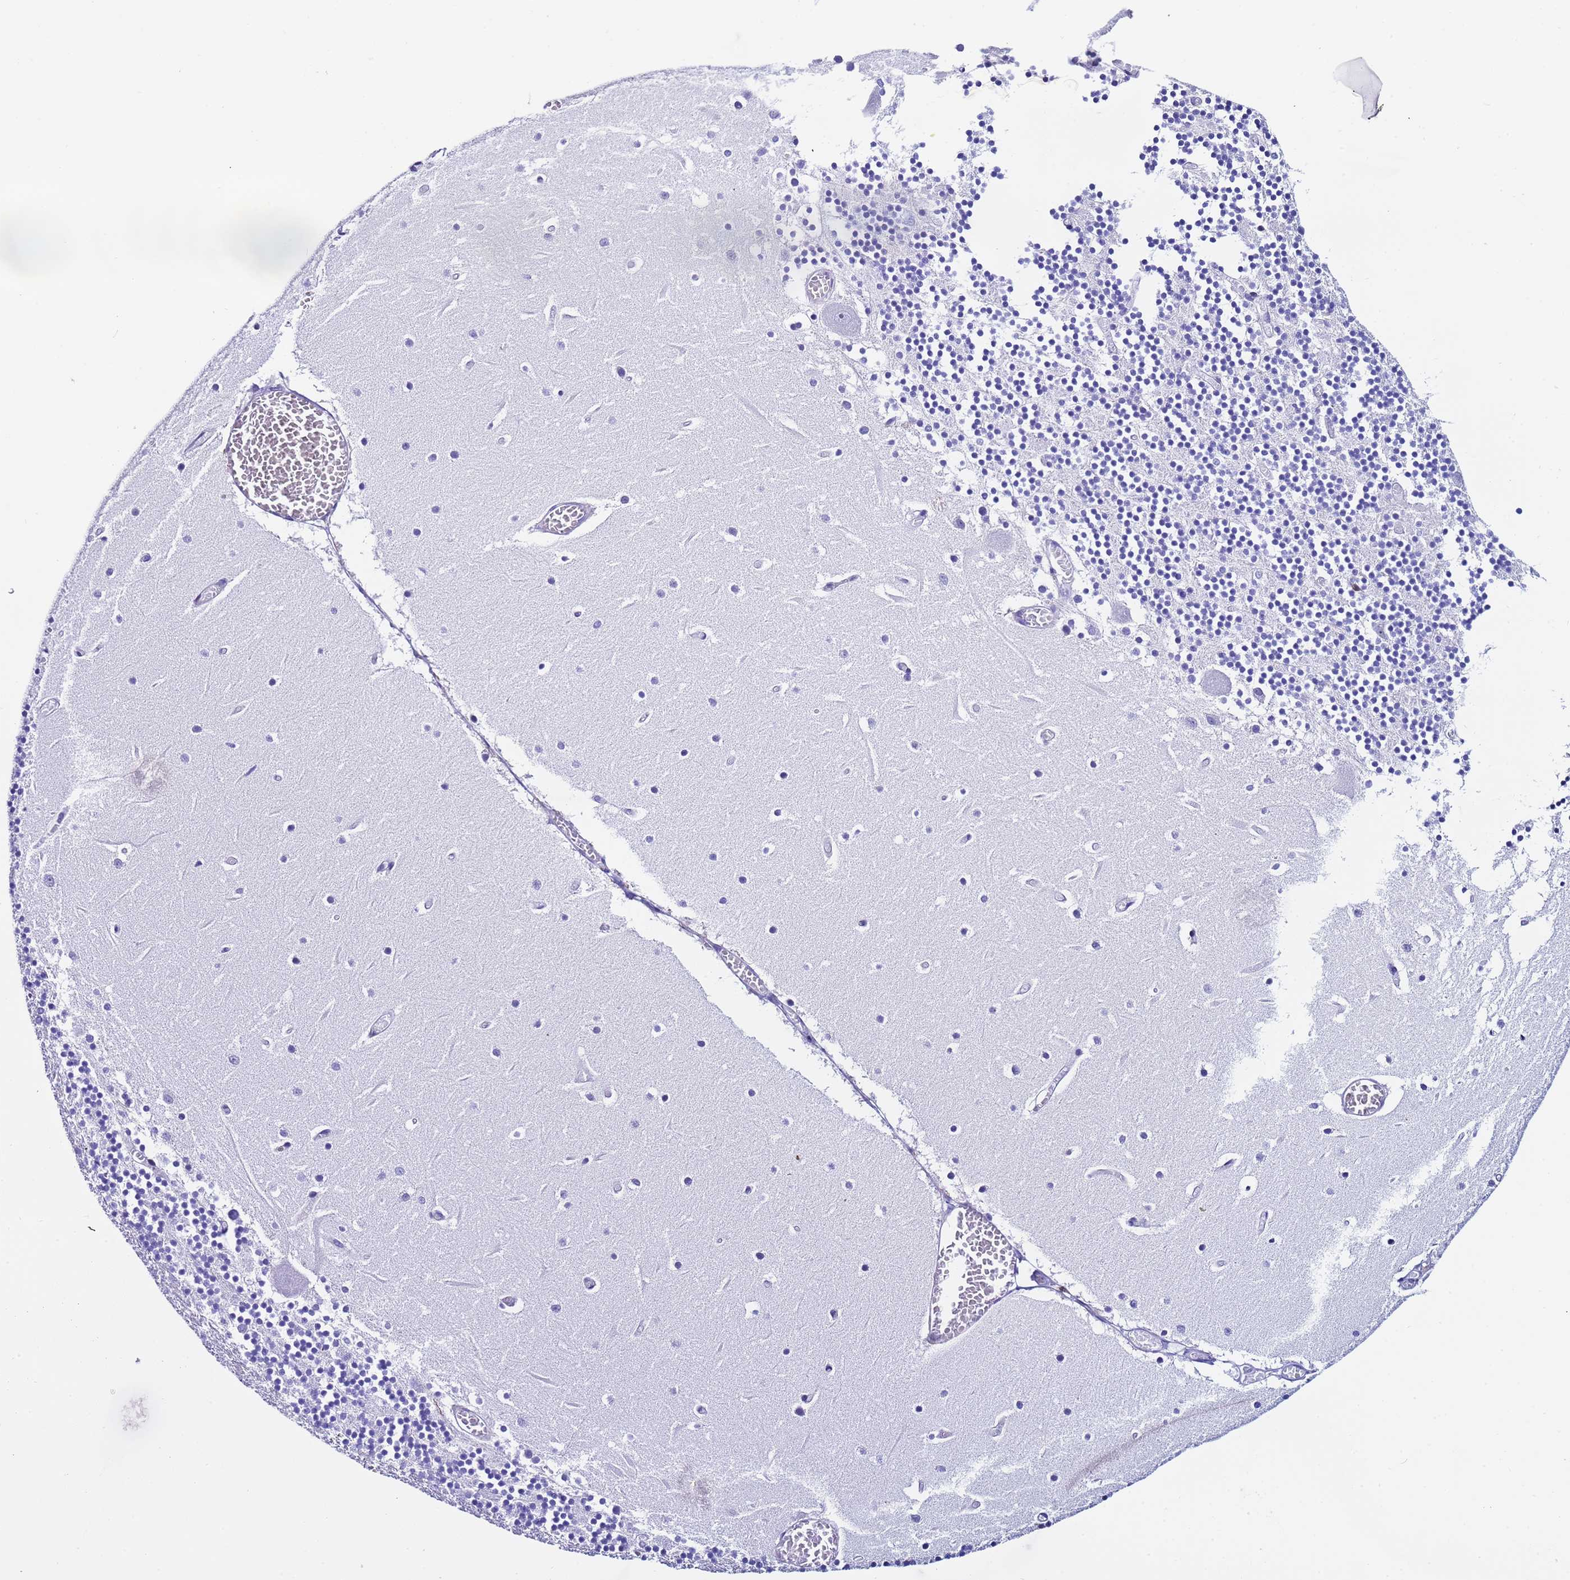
{"staining": {"intensity": "negative", "quantity": "none", "location": "none"}, "tissue": "cerebellum", "cell_type": "Cells in granular layer", "image_type": "normal", "snomed": [{"axis": "morphology", "description": "Normal tissue, NOS"}, {"axis": "topography", "description": "Cerebellum"}], "caption": "An immunohistochemistry image of benign cerebellum is shown. There is no staining in cells in granular layer of cerebellum. (IHC, brightfield microscopy, high magnification).", "gene": "POP5", "patient": {"sex": "female", "age": 28}}